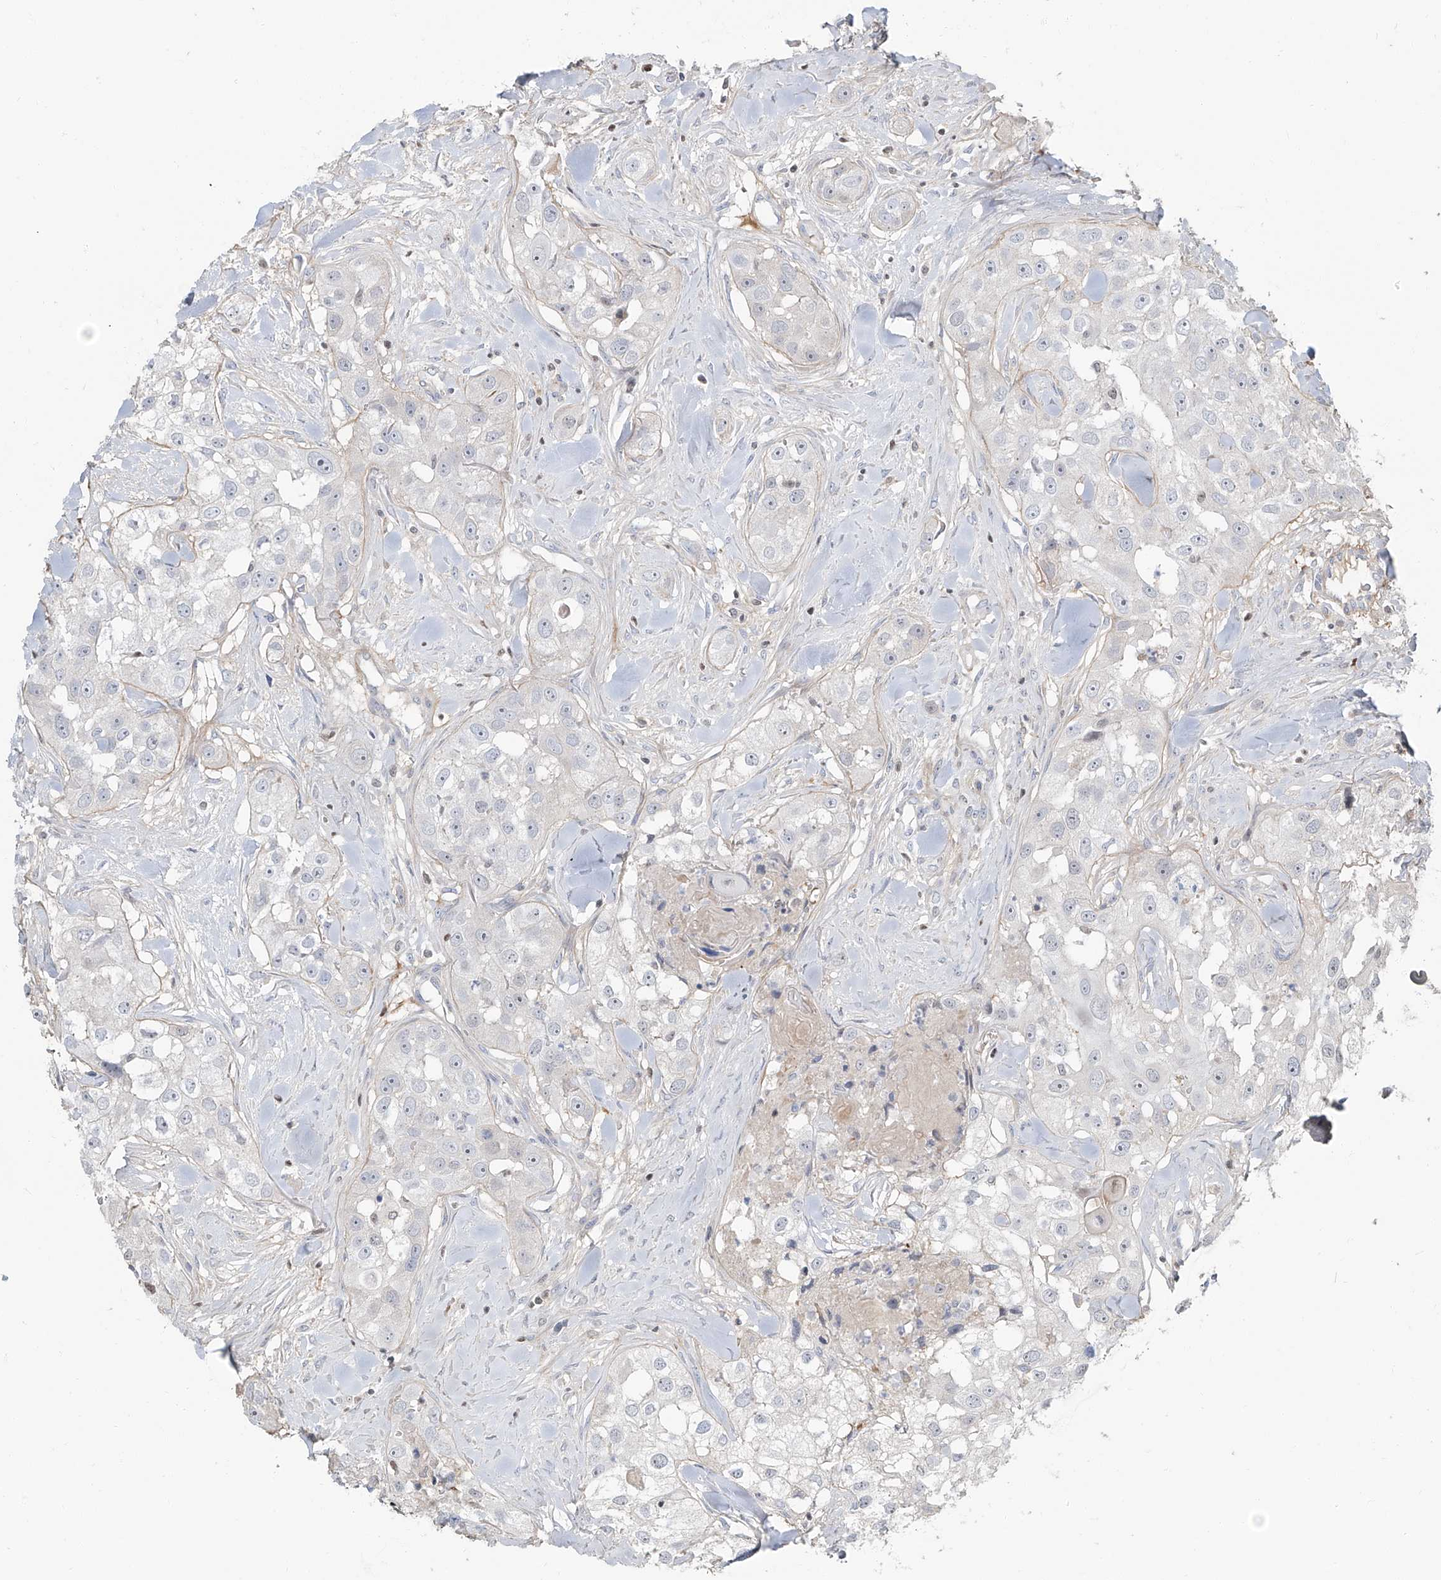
{"staining": {"intensity": "negative", "quantity": "none", "location": "none"}, "tissue": "head and neck cancer", "cell_type": "Tumor cells", "image_type": "cancer", "snomed": [{"axis": "morphology", "description": "Normal tissue, NOS"}, {"axis": "morphology", "description": "Squamous cell carcinoma, NOS"}, {"axis": "topography", "description": "Skeletal muscle"}, {"axis": "topography", "description": "Head-Neck"}], "caption": "An immunohistochemistry (IHC) image of head and neck cancer is shown. There is no staining in tumor cells of head and neck cancer.", "gene": "HOXA3", "patient": {"sex": "male", "age": 51}}